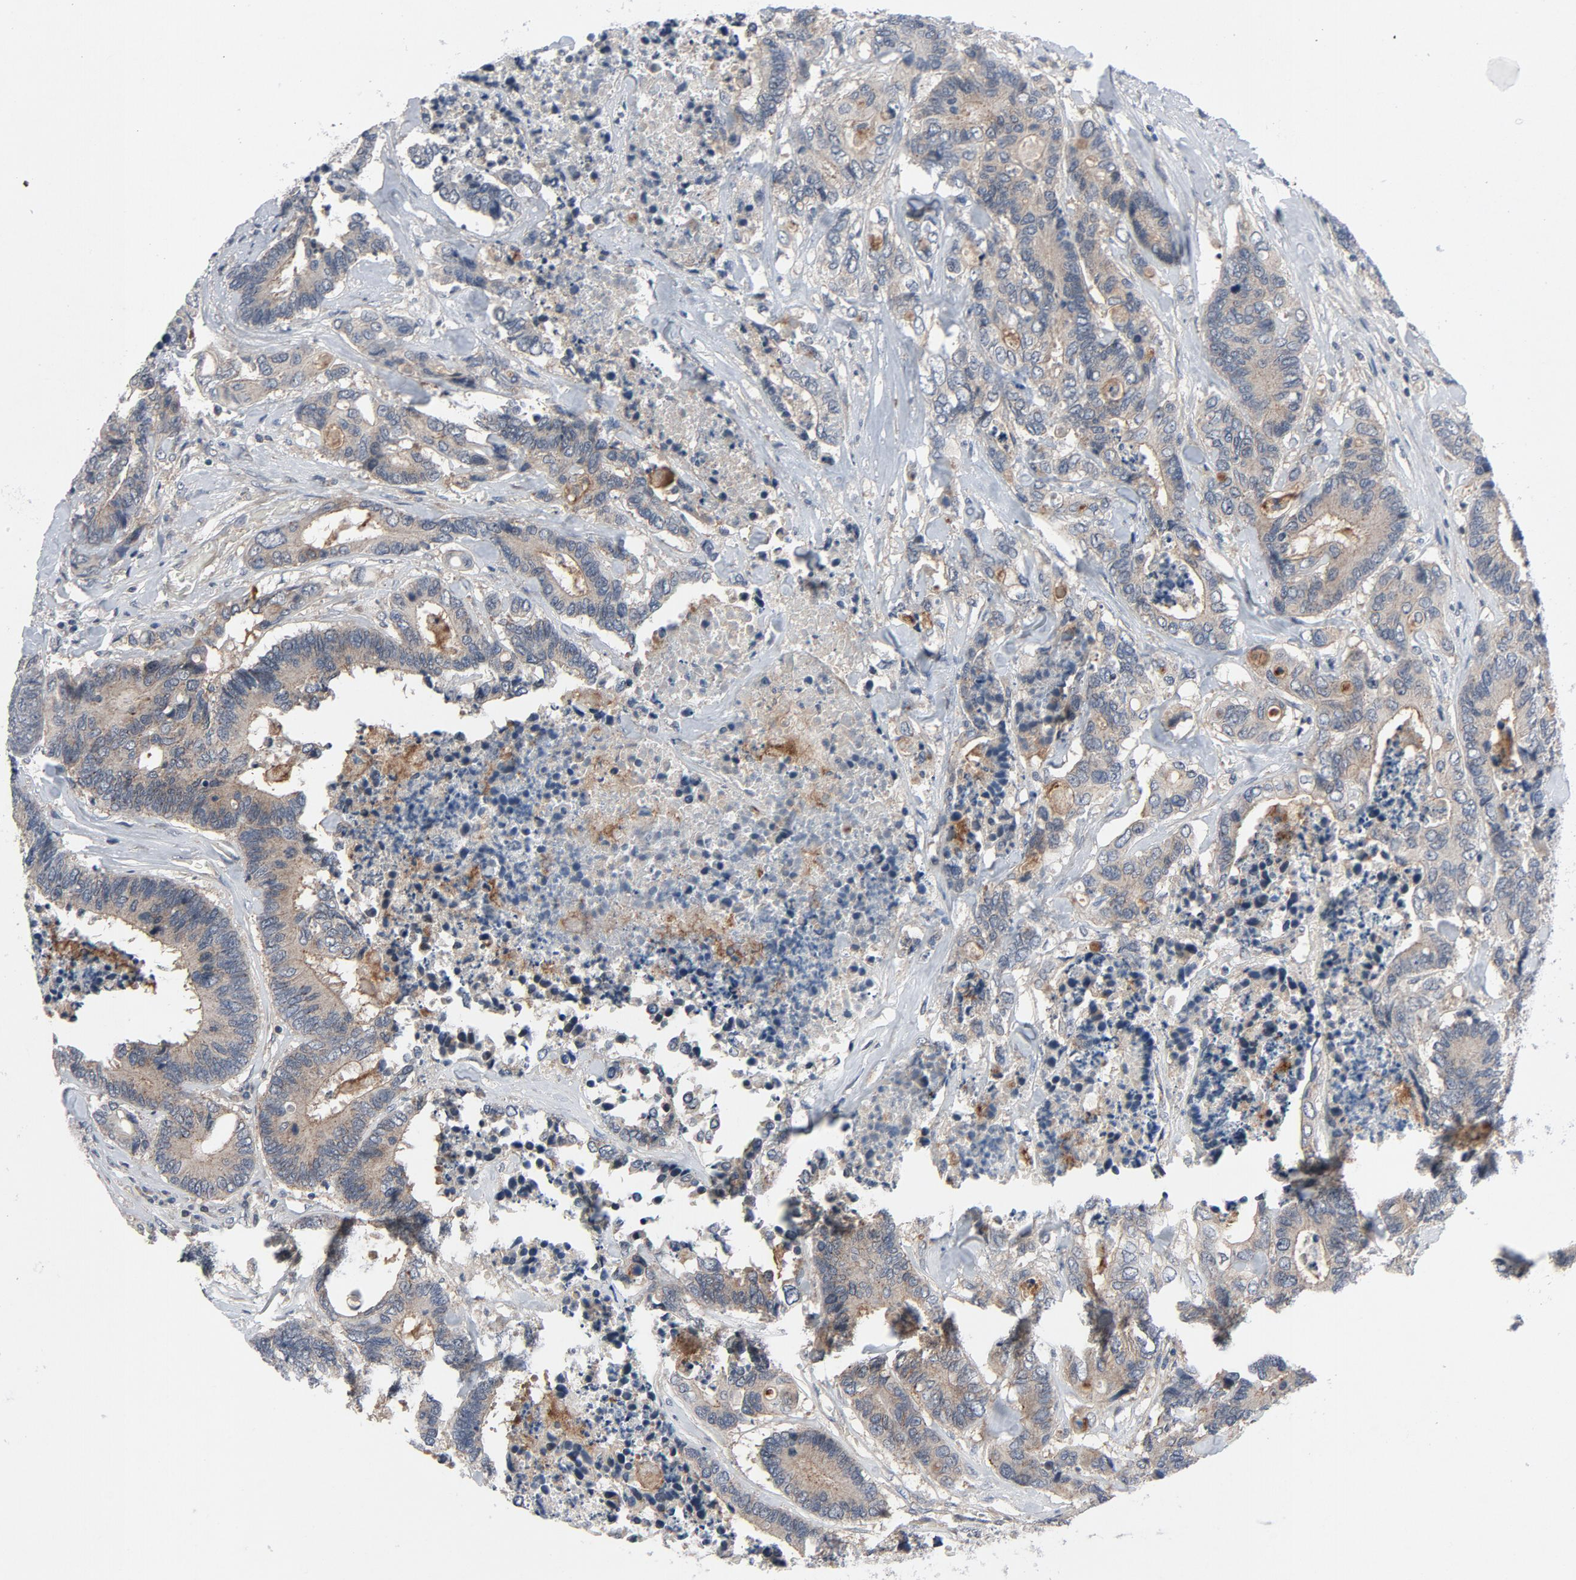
{"staining": {"intensity": "weak", "quantity": ">75%", "location": "cytoplasmic/membranous"}, "tissue": "colorectal cancer", "cell_type": "Tumor cells", "image_type": "cancer", "snomed": [{"axis": "morphology", "description": "Adenocarcinoma, NOS"}, {"axis": "topography", "description": "Rectum"}], "caption": "Immunohistochemistry (IHC) micrograph of adenocarcinoma (colorectal) stained for a protein (brown), which exhibits low levels of weak cytoplasmic/membranous expression in about >75% of tumor cells.", "gene": "TSG101", "patient": {"sex": "male", "age": 55}}